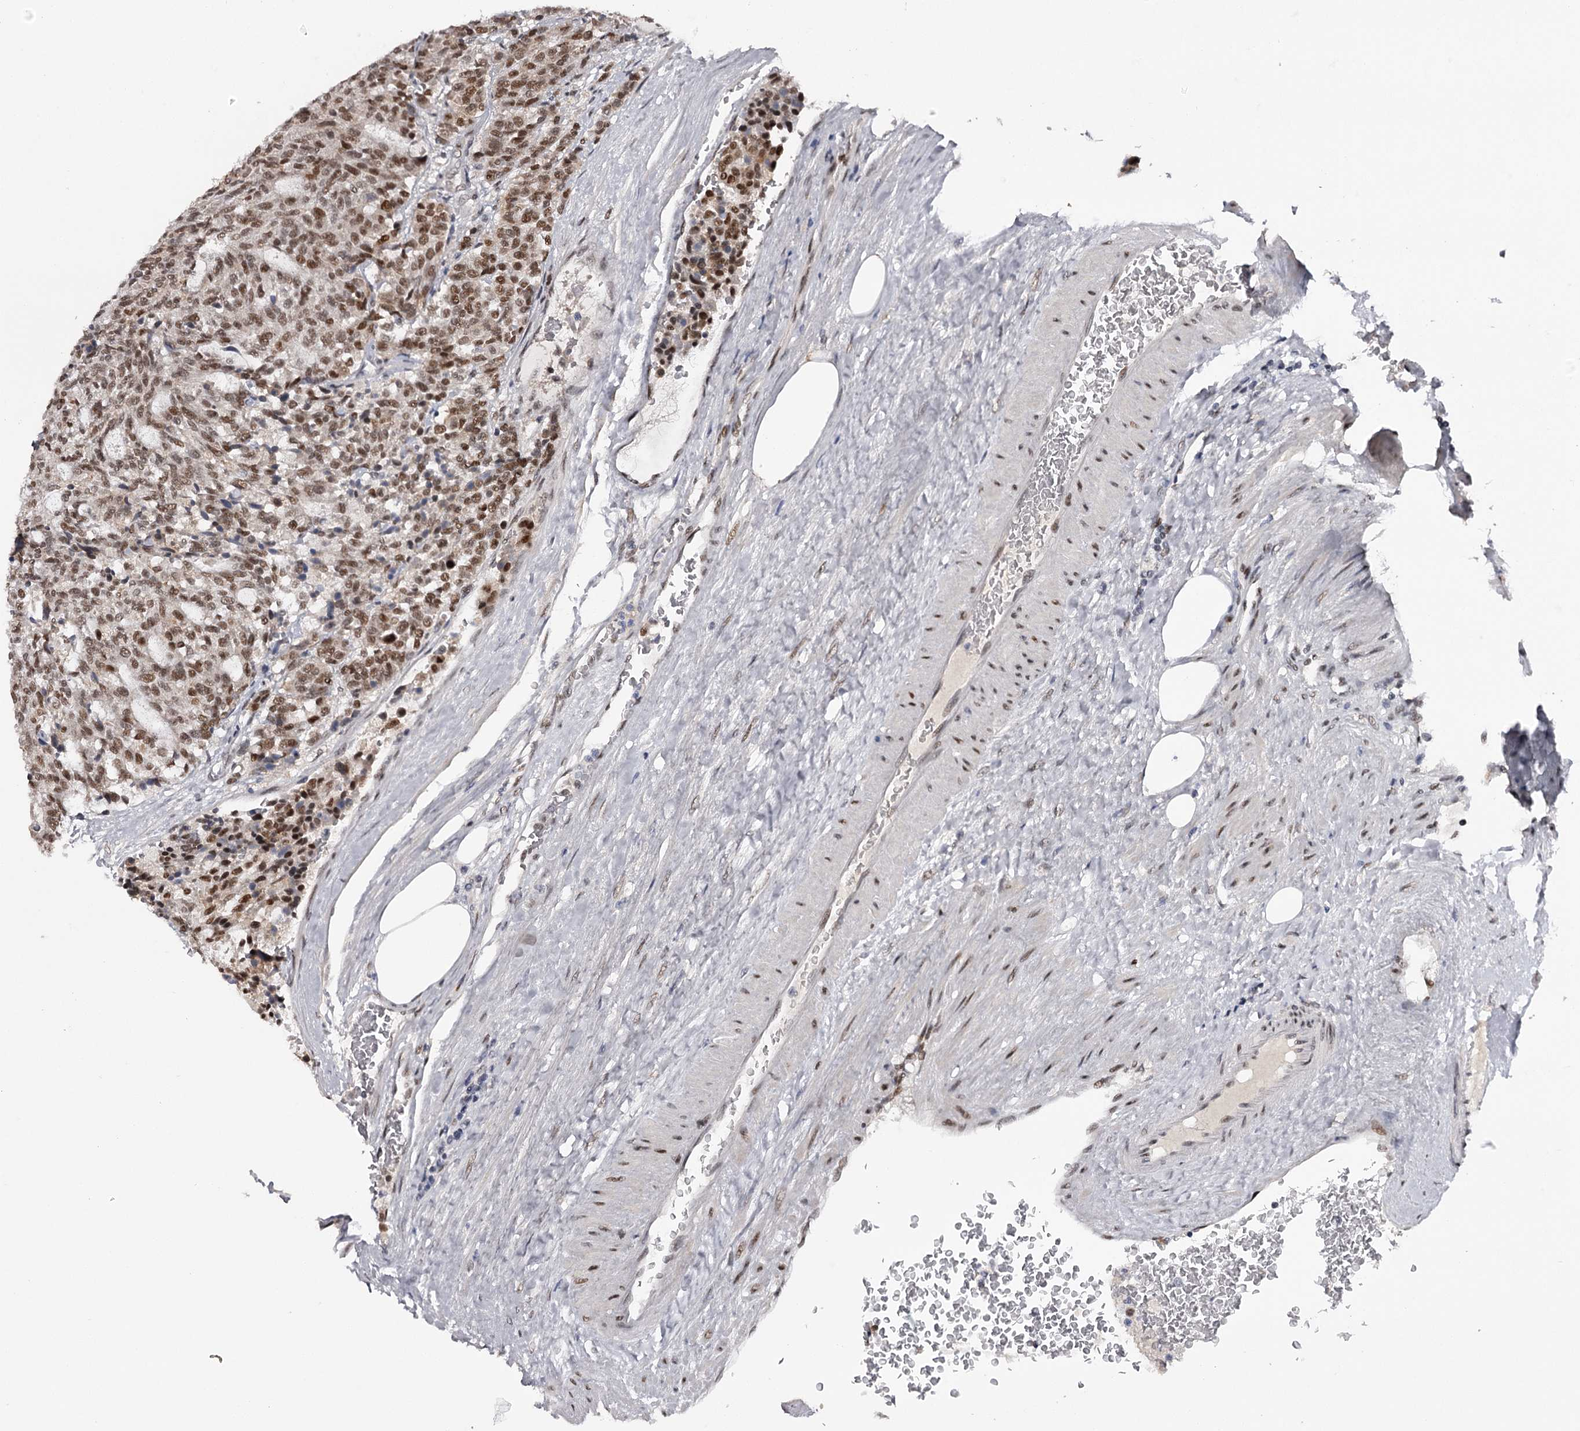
{"staining": {"intensity": "moderate", "quantity": ">75%", "location": "nuclear"}, "tissue": "carcinoid", "cell_type": "Tumor cells", "image_type": "cancer", "snomed": [{"axis": "morphology", "description": "Carcinoid, malignant, NOS"}, {"axis": "topography", "description": "Pancreas"}], "caption": "Protein expression analysis of human carcinoid (malignant) reveals moderate nuclear positivity in approximately >75% of tumor cells. Nuclei are stained in blue.", "gene": "TTC33", "patient": {"sex": "female", "age": 54}}